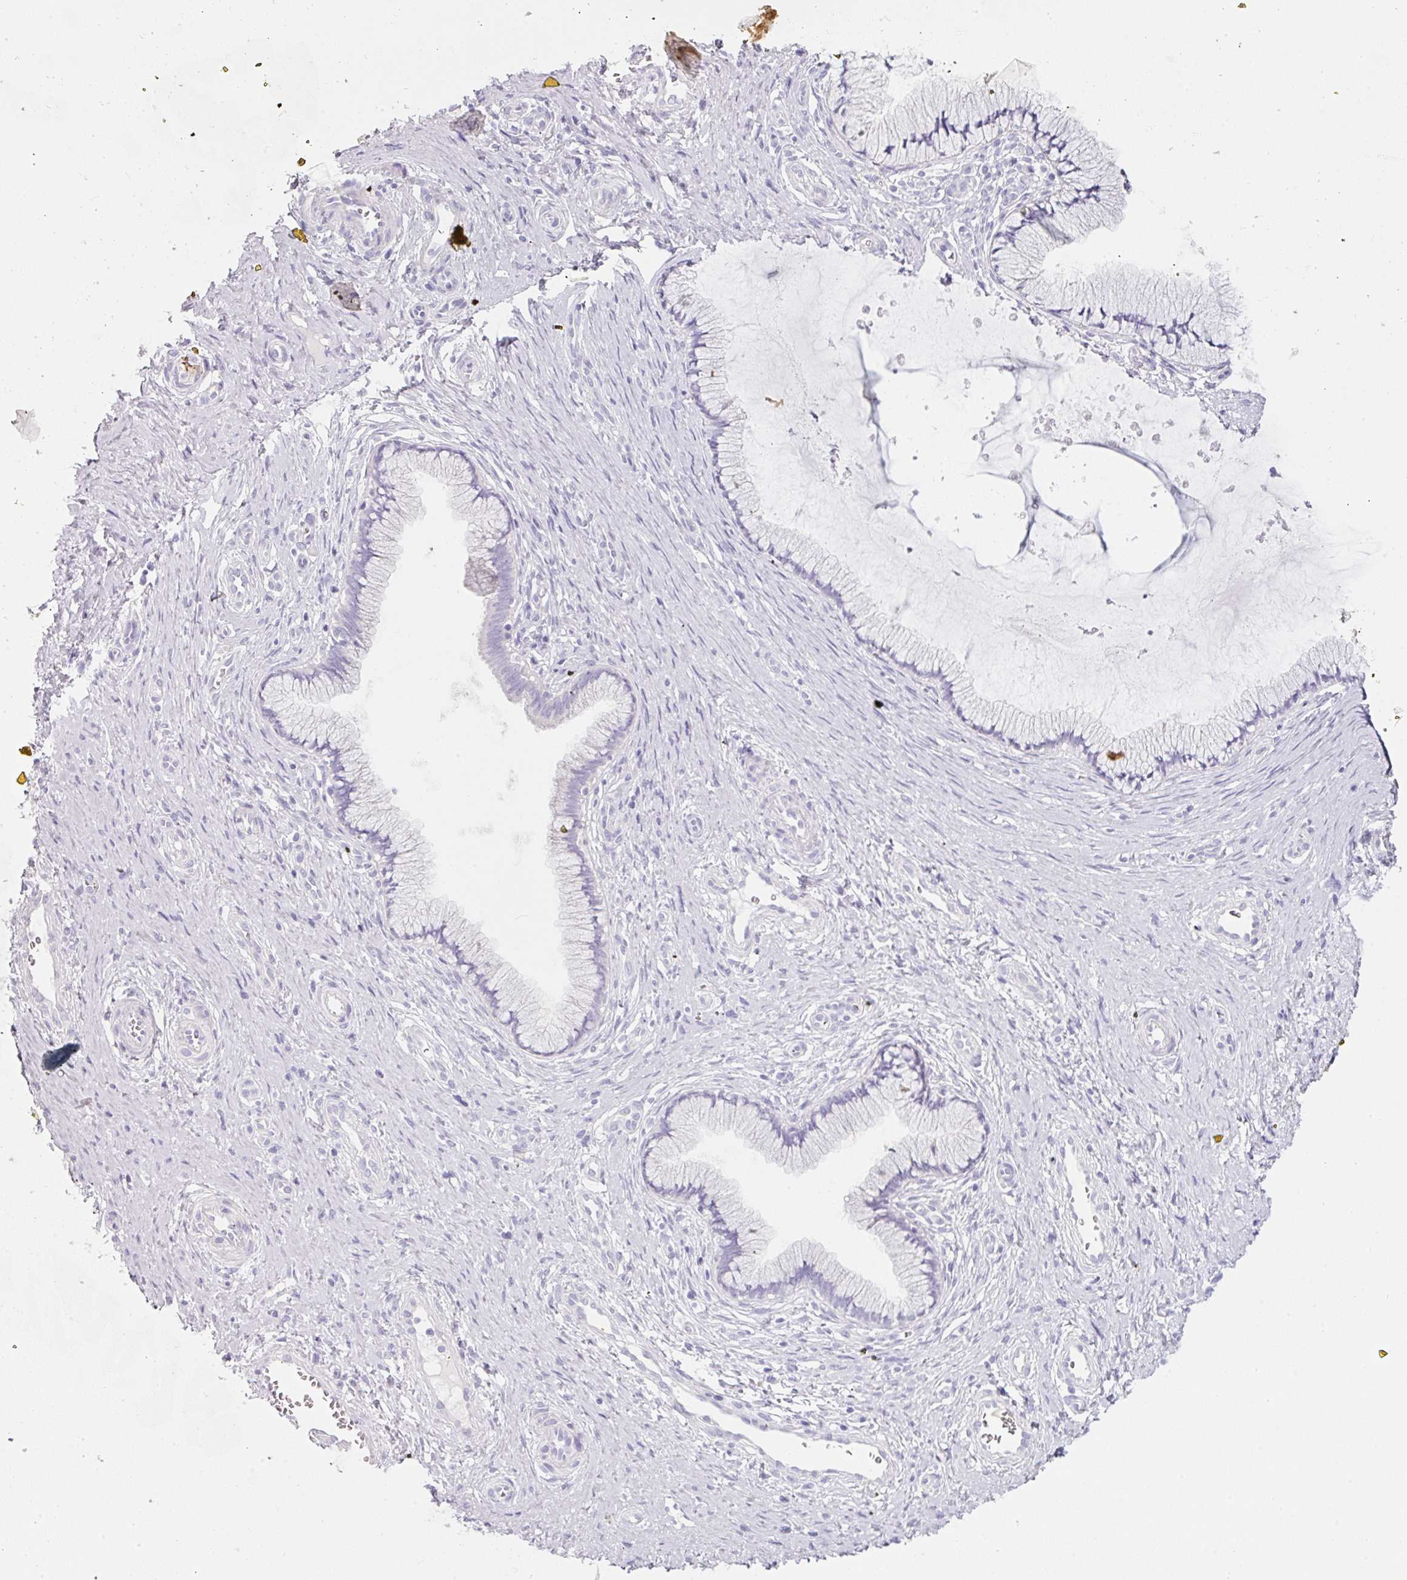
{"staining": {"intensity": "negative", "quantity": "none", "location": "none"}, "tissue": "cervix", "cell_type": "Glandular cells", "image_type": "normal", "snomed": [{"axis": "morphology", "description": "Normal tissue, NOS"}, {"axis": "topography", "description": "Cervix"}], "caption": "IHC micrograph of benign cervix: cervix stained with DAB exhibits no significant protein staining in glandular cells.", "gene": "SLC2A2", "patient": {"sex": "female", "age": 36}}